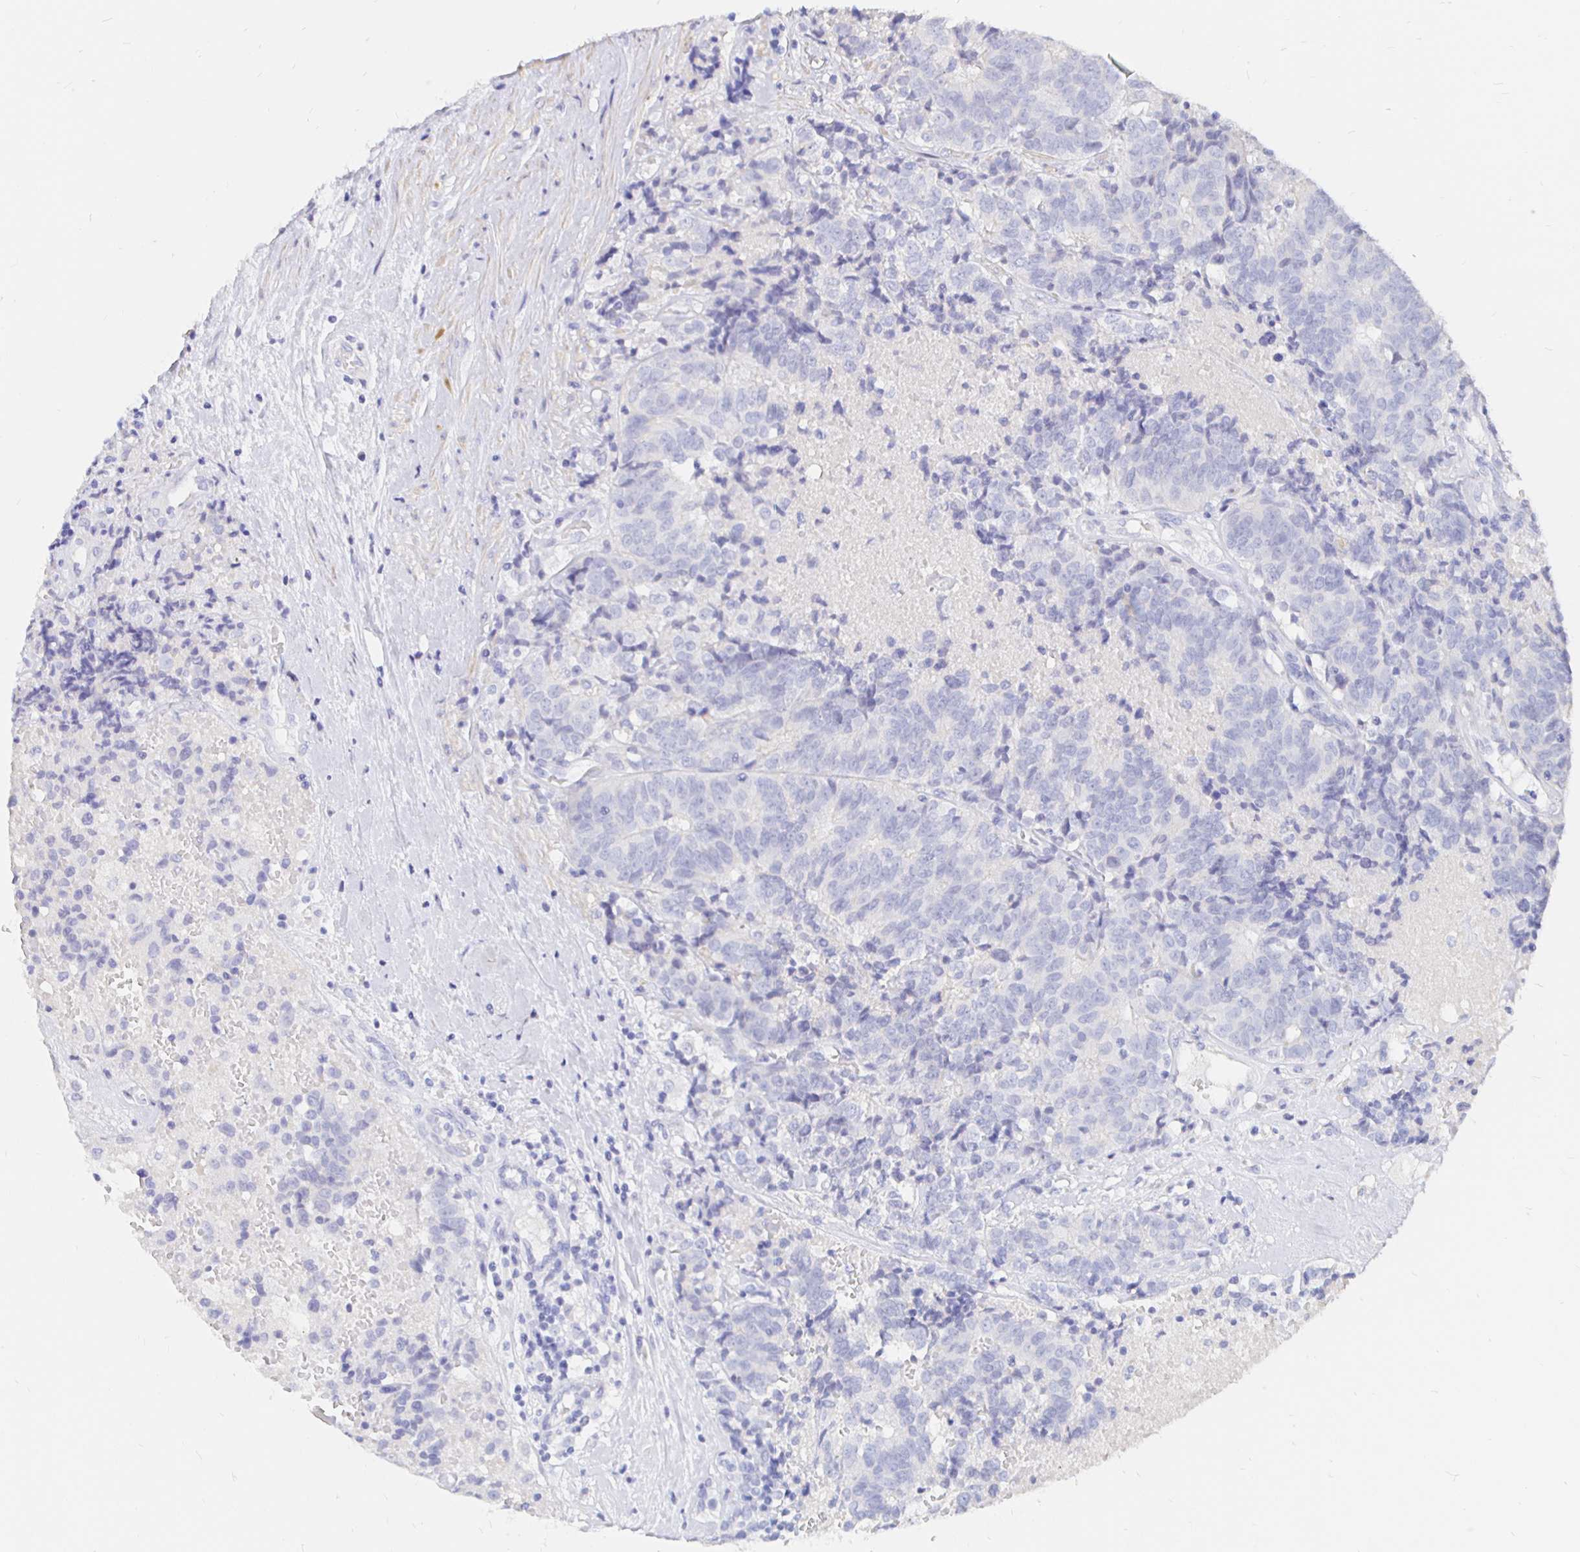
{"staining": {"intensity": "negative", "quantity": "none", "location": "none"}, "tissue": "prostate cancer", "cell_type": "Tumor cells", "image_type": "cancer", "snomed": [{"axis": "morphology", "description": "Adenocarcinoma, High grade"}, {"axis": "topography", "description": "Prostate and seminal vesicle, NOS"}], "caption": "Tumor cells show no significant staining in prostate cancer (high-grade adenocarcinoma). (DAB IHC, high magnification).", "gene": "NECAB1", "patient": {"sex": "male", "age": 60}}